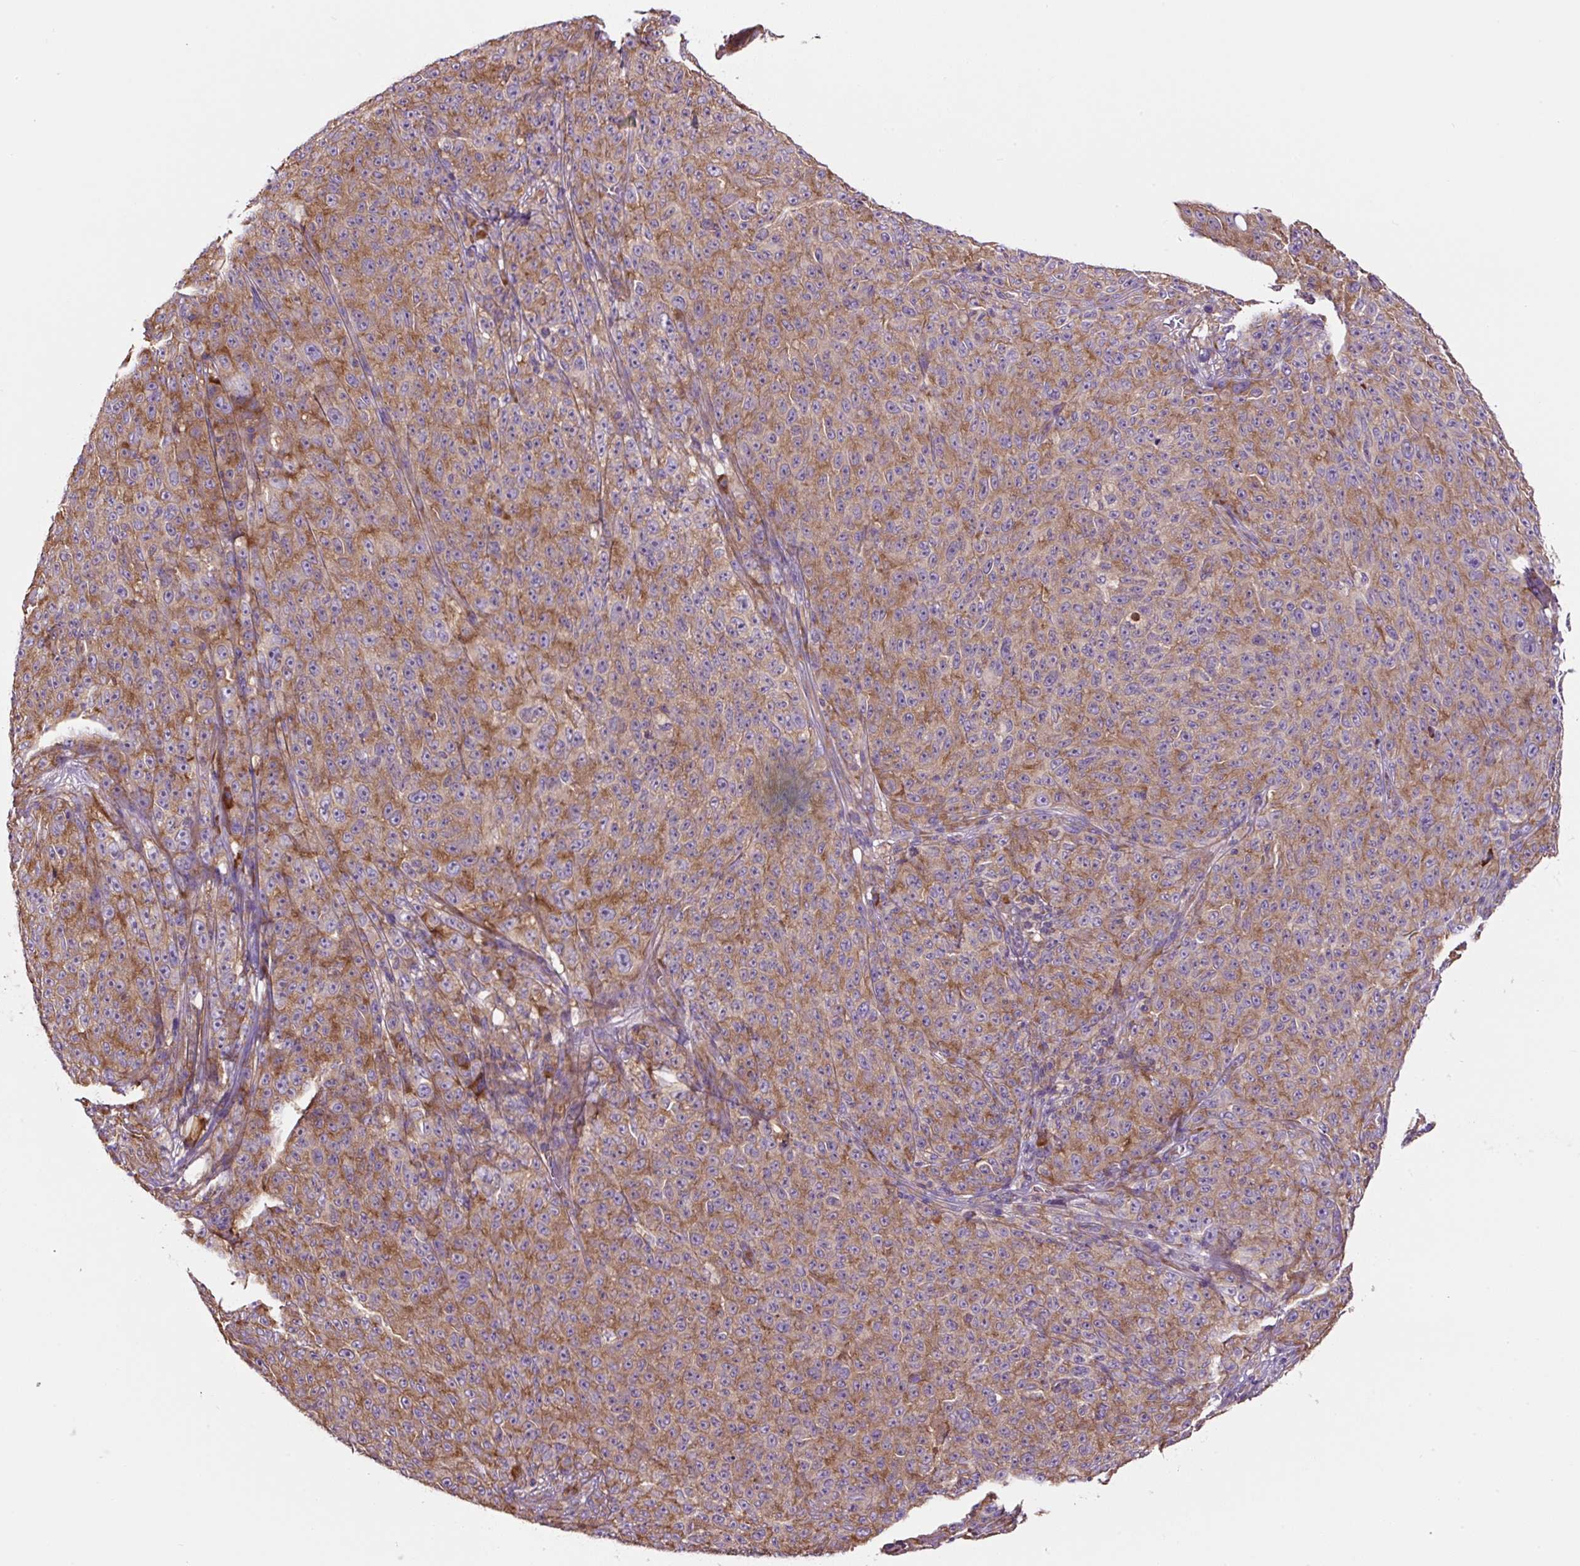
{"staining": {"intensity": "moderate", "quantity": ">75%", "location": "cytoplasmic/membranous"}, "tissue": "melanoma", "cell_type": "Tumor cells", "image_type": "cancer", "snomed": [{"axis": "morphology", "description": "Malignant melanoma, NOS"}, {"axis": "topography", "description": "Skin"}], "caption": "Protein analysis of malignant melanoma tissue shows moderate cytoplasmic/membranous positivity in approximately >75% of tumor cells. The protein is stained brown, and the nuclei are stained in blue (DAB (3,3'-diaminobenzidine) IHC with brightfield microscopy, high magnification).", "gene": "RPS23", "patient": {"sex": "female", "age": 82}}